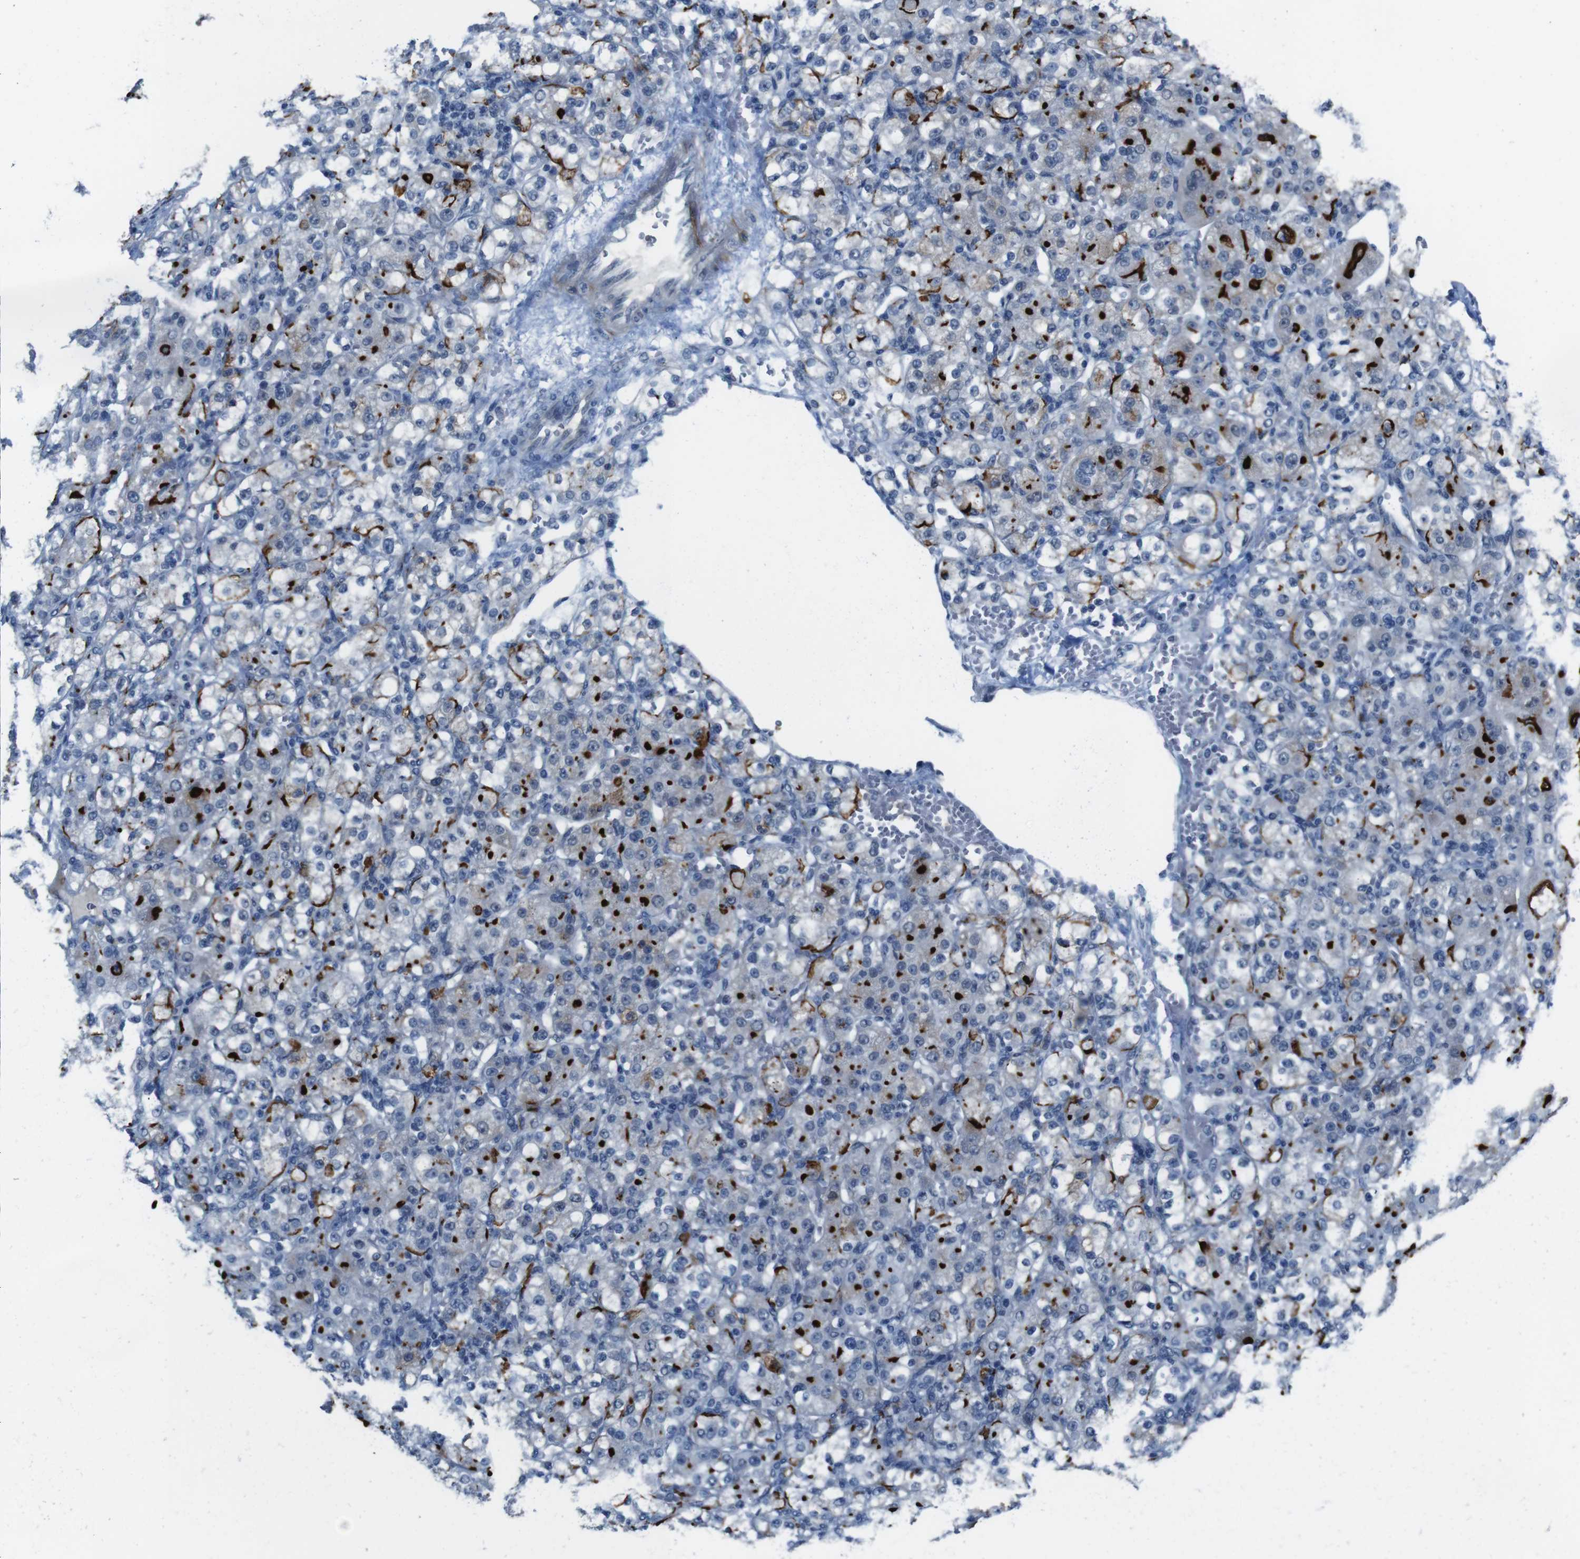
{"staining": {"intensity": "strong", "quantity": ">75%", "location": "cytoplasmic/membranous"}, "tissue": "renal cancer", "cell_type": "Tumor cells", "image_type": "cancer", "snomed": [{"axis": "morphology", "description": "Normal tissue, NOS"}, {"axis": "morphology", "description": "Adenocarcinoma, NOS"}, {"axis": "topography", "description": "Kidney"}], "caption": "Immunohistochemistry (IHC) of renal cancer displays high levels of strong cytoplasmic/membranous expression in approximately >75% of tumor cells. Immunohistochemistry stains the protein of interest in brown and the nuclei are stained blue.", "gene": "CDHR2", "patient": {"sex": "male", "age": 61}}